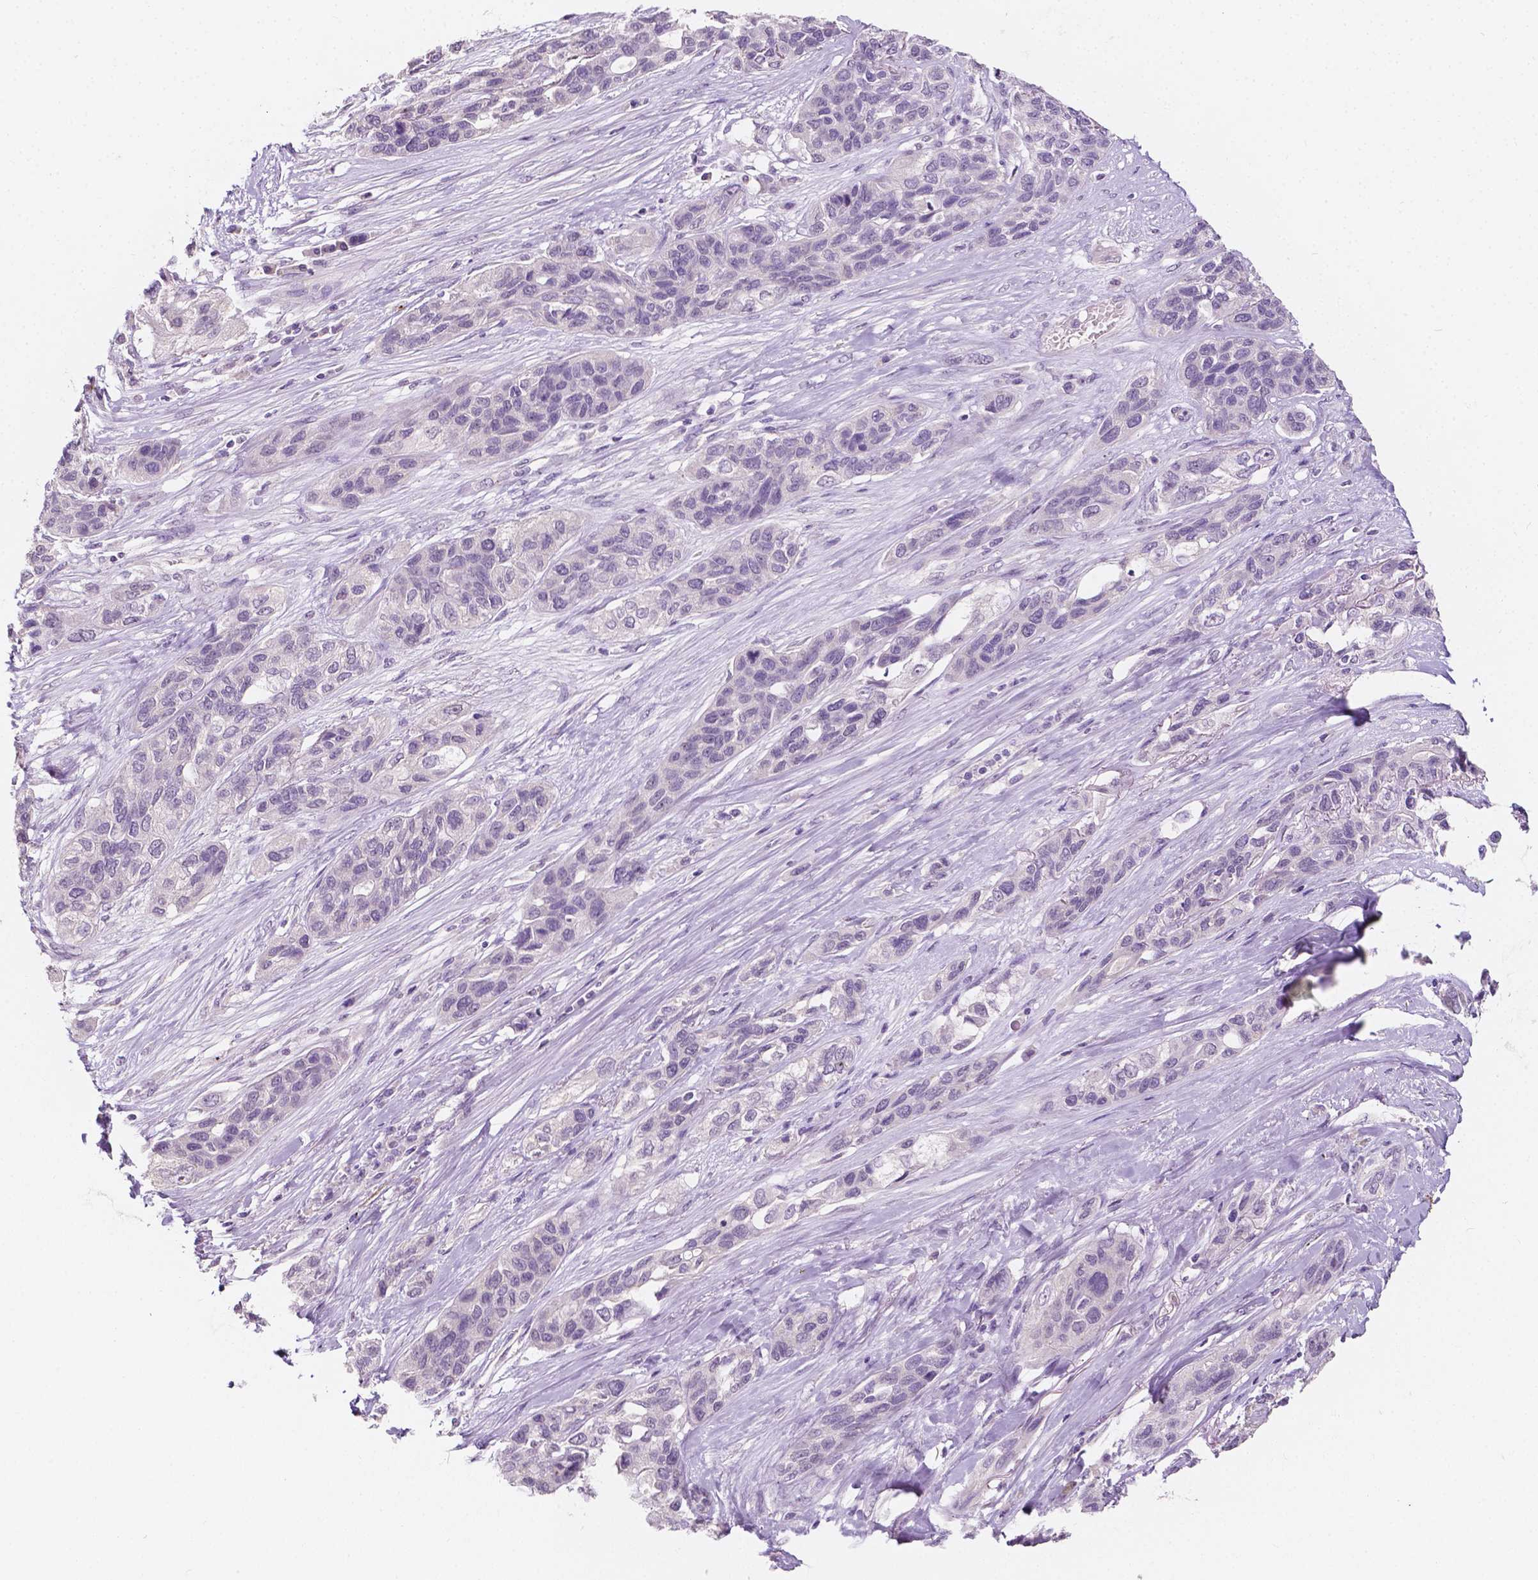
{"staining": {"intensity": "negative", "quantity": "none", "location": "none"}, "tissue": "lung cancer", "cell_type": "Tumor cells", "image_type": "cancer", "snomed": [{"axis": "morphology", "description": "Squamous cell carcinoma, NOS"}, {"axis": "topography", "description": "Lung"}], "caption": "Tumor cells show no significant positivity in lung cancer. (Brightfield microscopy of DAB (3,3'-diaminobenzidine) IHC at high magnification).", "gene": "SIRT2", "patient": {"sex": "female", "age": 70}}